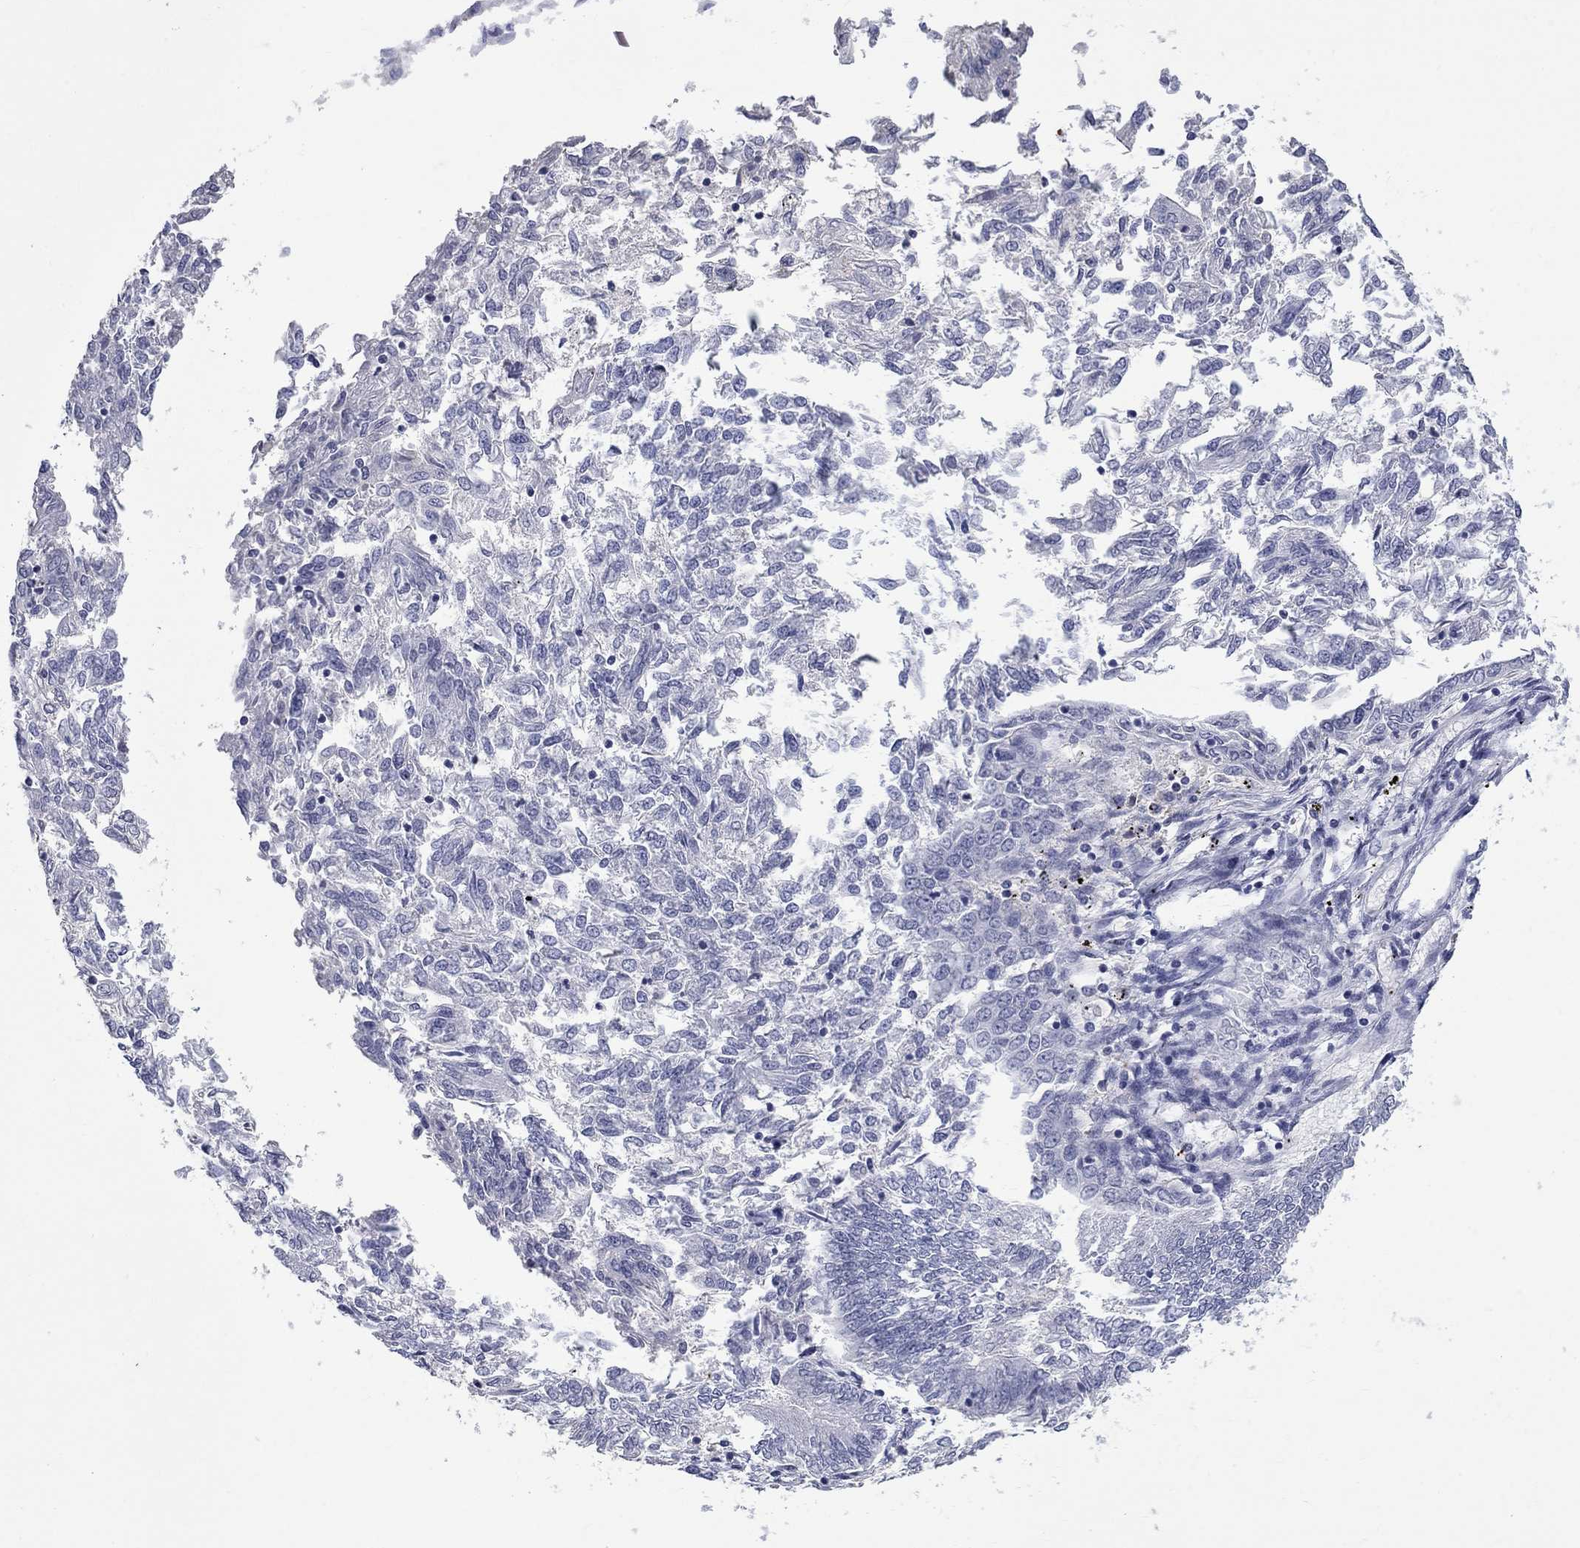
{"staining": {"intensity": "negative", "quantity": "none", "location": "none"}, "tissue": "endometrial cancer", "cell_type": "Tumor cells", "image_type": "cancer", "snomed": [{"axis": "morphology", "description": "Adenocarcinoma, NOS"}, {"axis": "topography", "description": "Endometrium"}], "caption": "A high-resolution micrograph shows immunohistochemistry (IHC) staining of endometrial cancer (adenocarcinoma), which exhibits no significant staining in tumor cells.", "gene": "PLEK", "patient": {"sex": "female", "age": 58}}